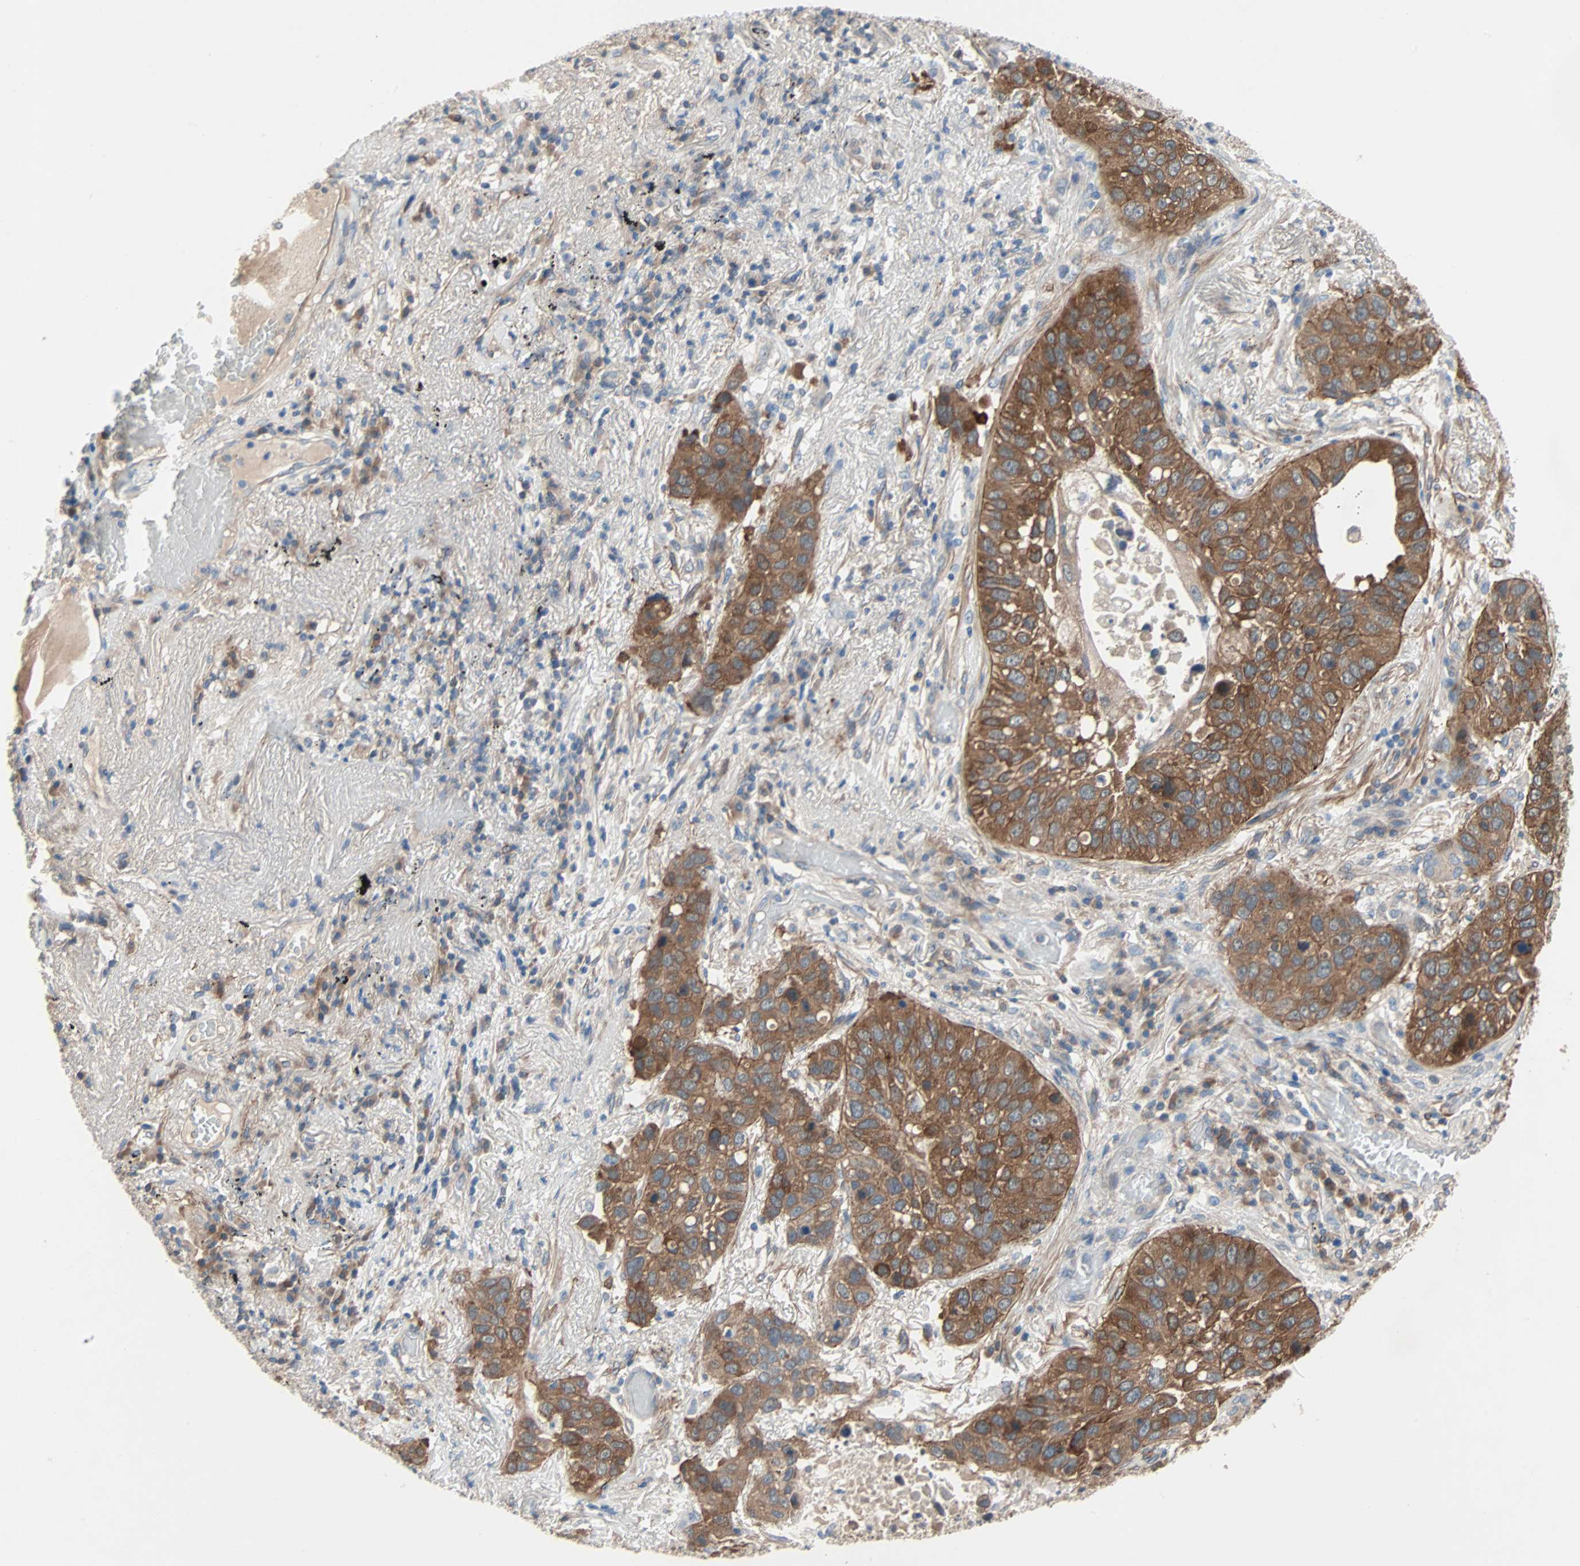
{"staining": {"intensity": "strong", "quantity": ">75%", "location": "cytoplasmic/membranous"}, "tissue": "lung cancer", "cell_type": "Tumor cells", "image_type": "cancer", "snomed": [{"axis": "morphology", "description": "Squamous cell carcinoma, NOS"}, {"axis": "topography", "description": "Lung"}], "caption": "A high-resolution image shows immunohistochemistry staining of lung cancer (squamous cell carcinoma), which exhibits strong cytoplasmic/membranous staining in about >75% of tumor cells. The protein is stained brown, and the nuclei are stained in blue (DAB (3,3'-diaminobenzidine) IHC with brightfield microscopy, high magnification).", "gene": "TNFRSF12A", "patient": {"sex": "male", "age": 57}}